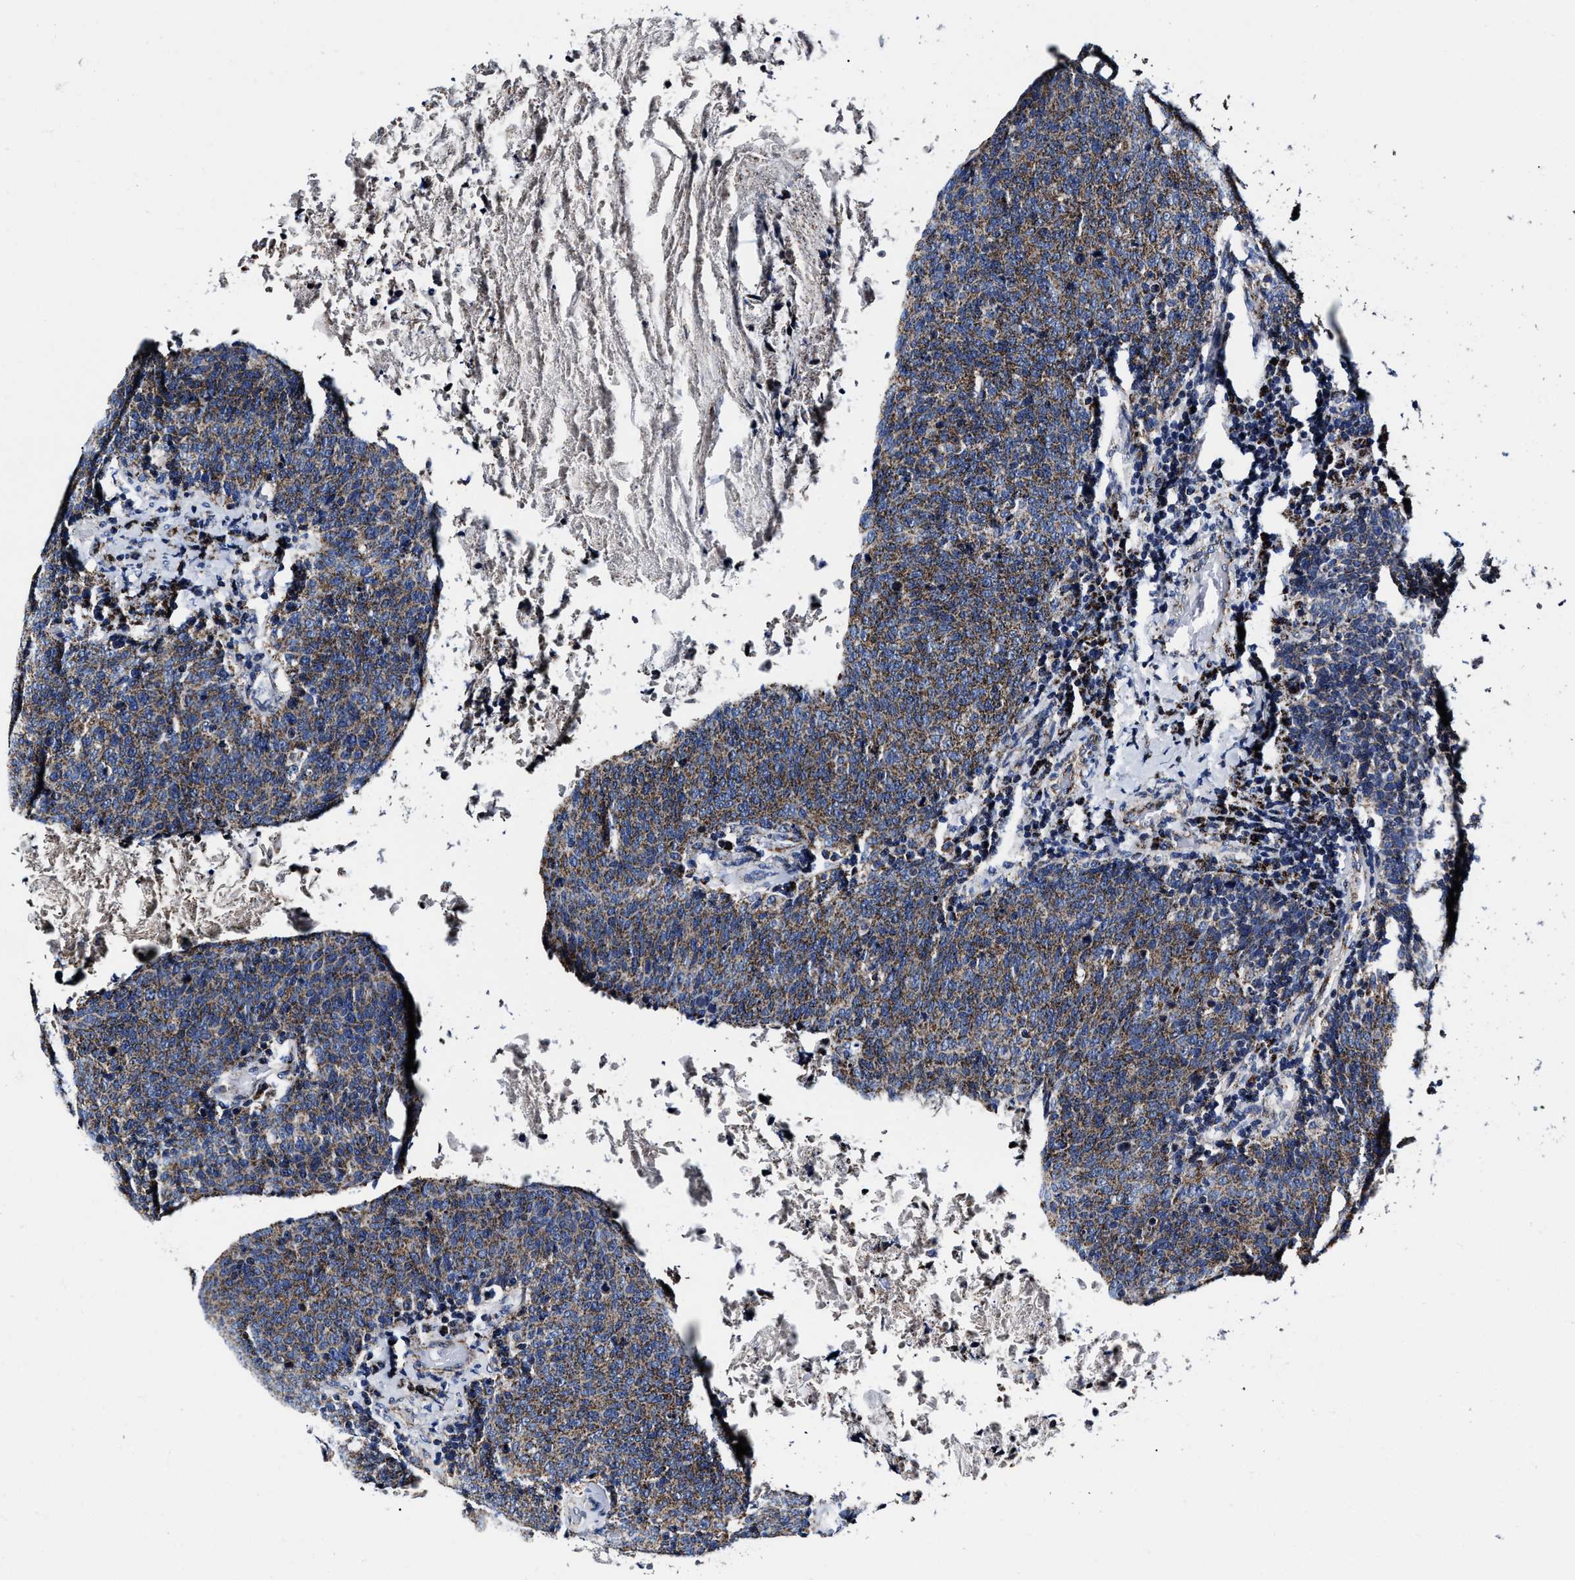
{"staining": {"intensity": "weak", "quantity": ">75%", "location": "cytoplasmic/membranous"}, "tissue": "head and neck cancer", "cell_type": "Tumor cells", "image_type": "cancer", "snomed": [{"axis": "morphology", "description": "Squamous cell carcinoma, NOS"}, {"axis": "morphology", "description": "Squamous cell carcinoma, metastatic, NOS"}, {"axis": "topography", "description": "Lymph node"}, {"axis": "topography", "description": "Head-Neck"}], "caption": "Head and neck squamous cell carcinoma stained for a protein (brown) exhibits weak cytoplasmic/membranous positive expression in about >75% of tumor cells.", "gene": "HINT2", "patient": {"sex": "male", "age": 62}}